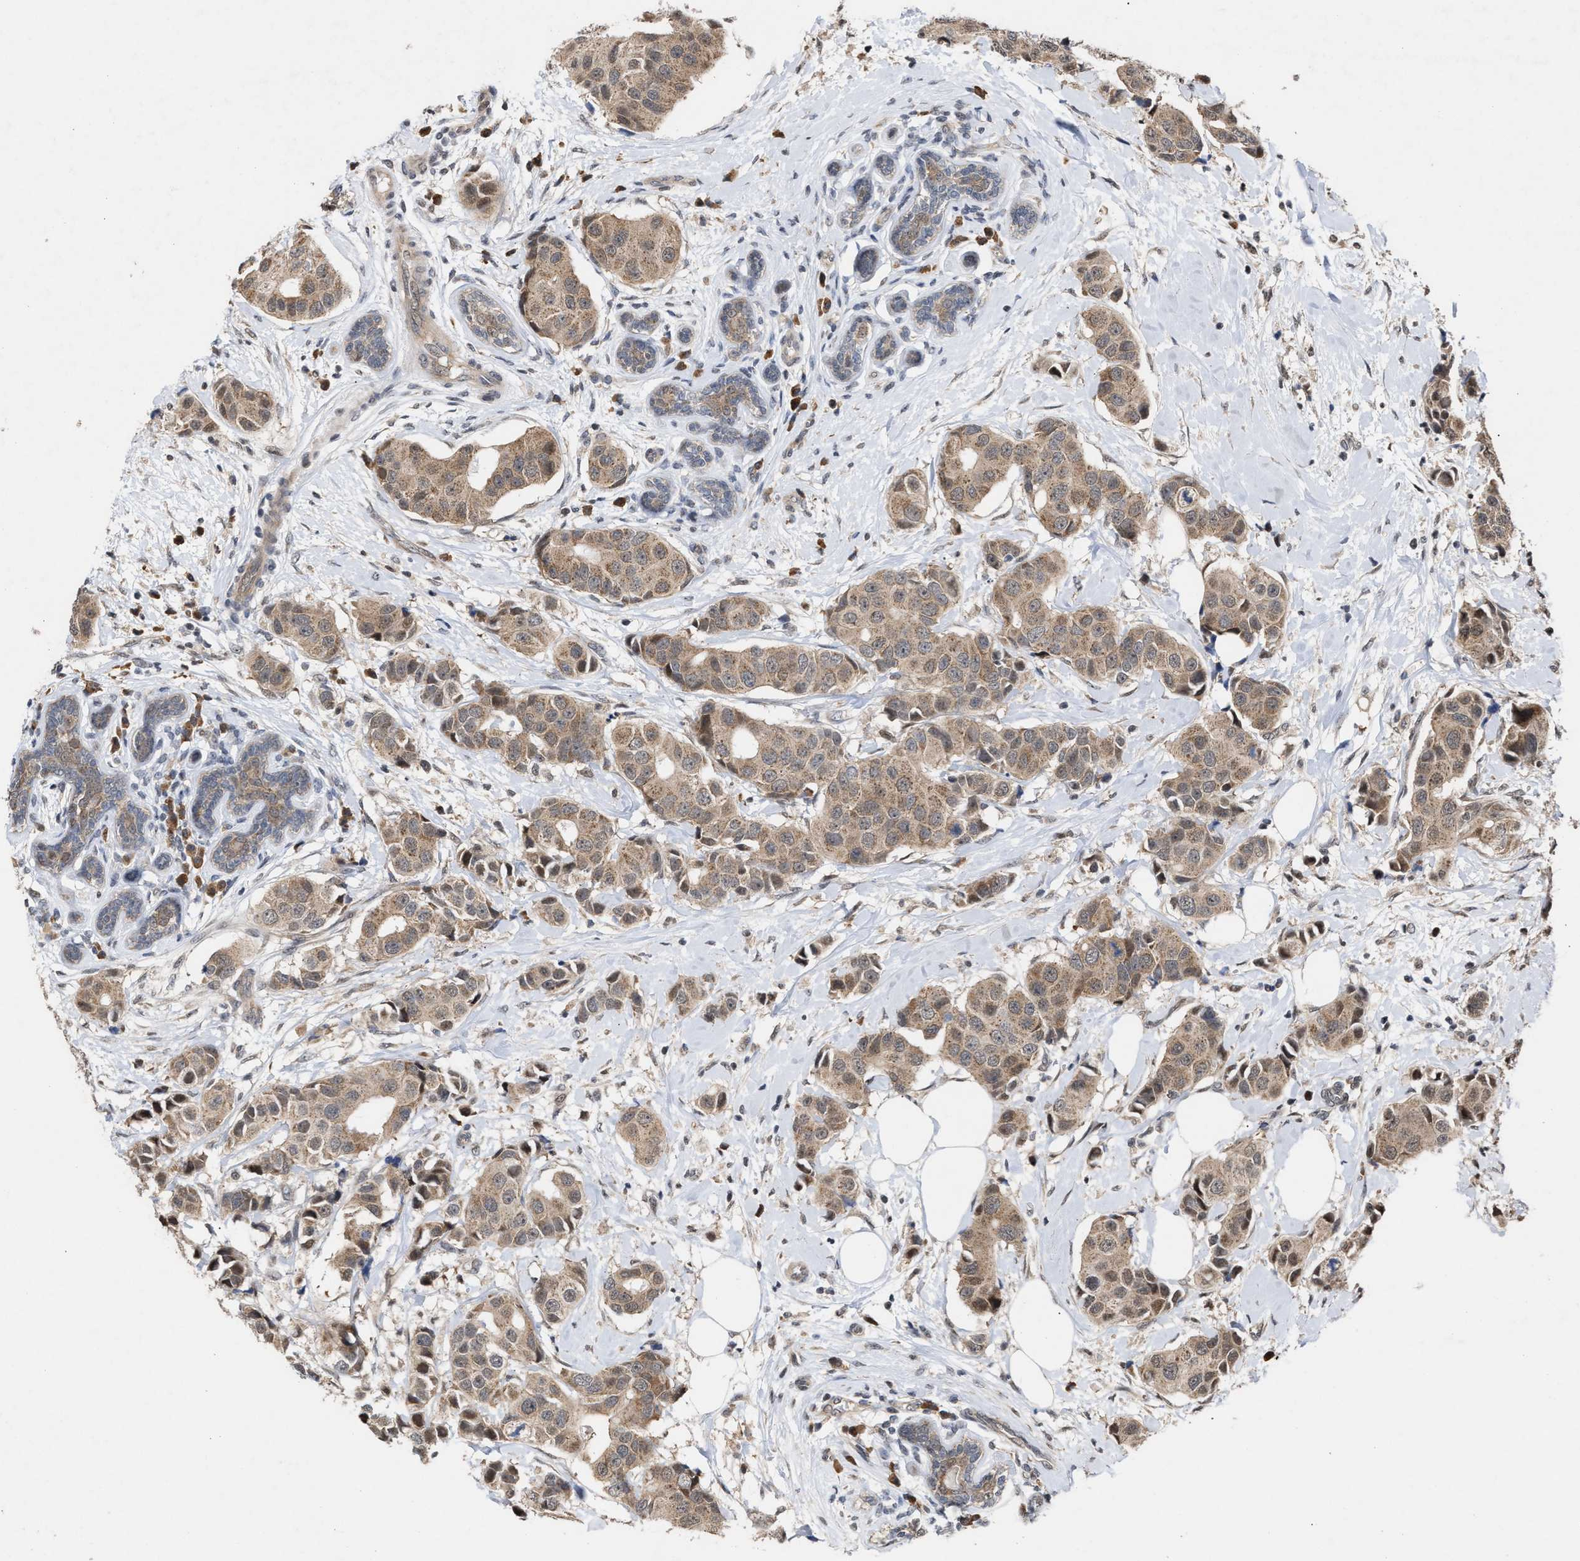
{"staining": {"intensity": "moderate", "quantity": ">75%", "location": "cytoplasmic/membranous"}, "tissue": "breast cancer", "cell_type": "Tumor cells", "image_type": "cancer", "snomed": [{"axis": "morphology", "description": "Normal tissue, NOS"}, {"axis": "morphology", "description": "Duct carcinoma"}, {"axis": "topography", "description": "Breast"}], "caption": "The photomicrograph displays immunohistochemical staining of intraductal carcinoma (breast). There is moderate cytoplasmic/membranous expression is identified in about >75% of tumor cells. Immunohistochemistry stains the protein in brown and the nuclei are stained blue.", "gene": "MKNK2", "patient": {"sex": "female", "age": 39}}